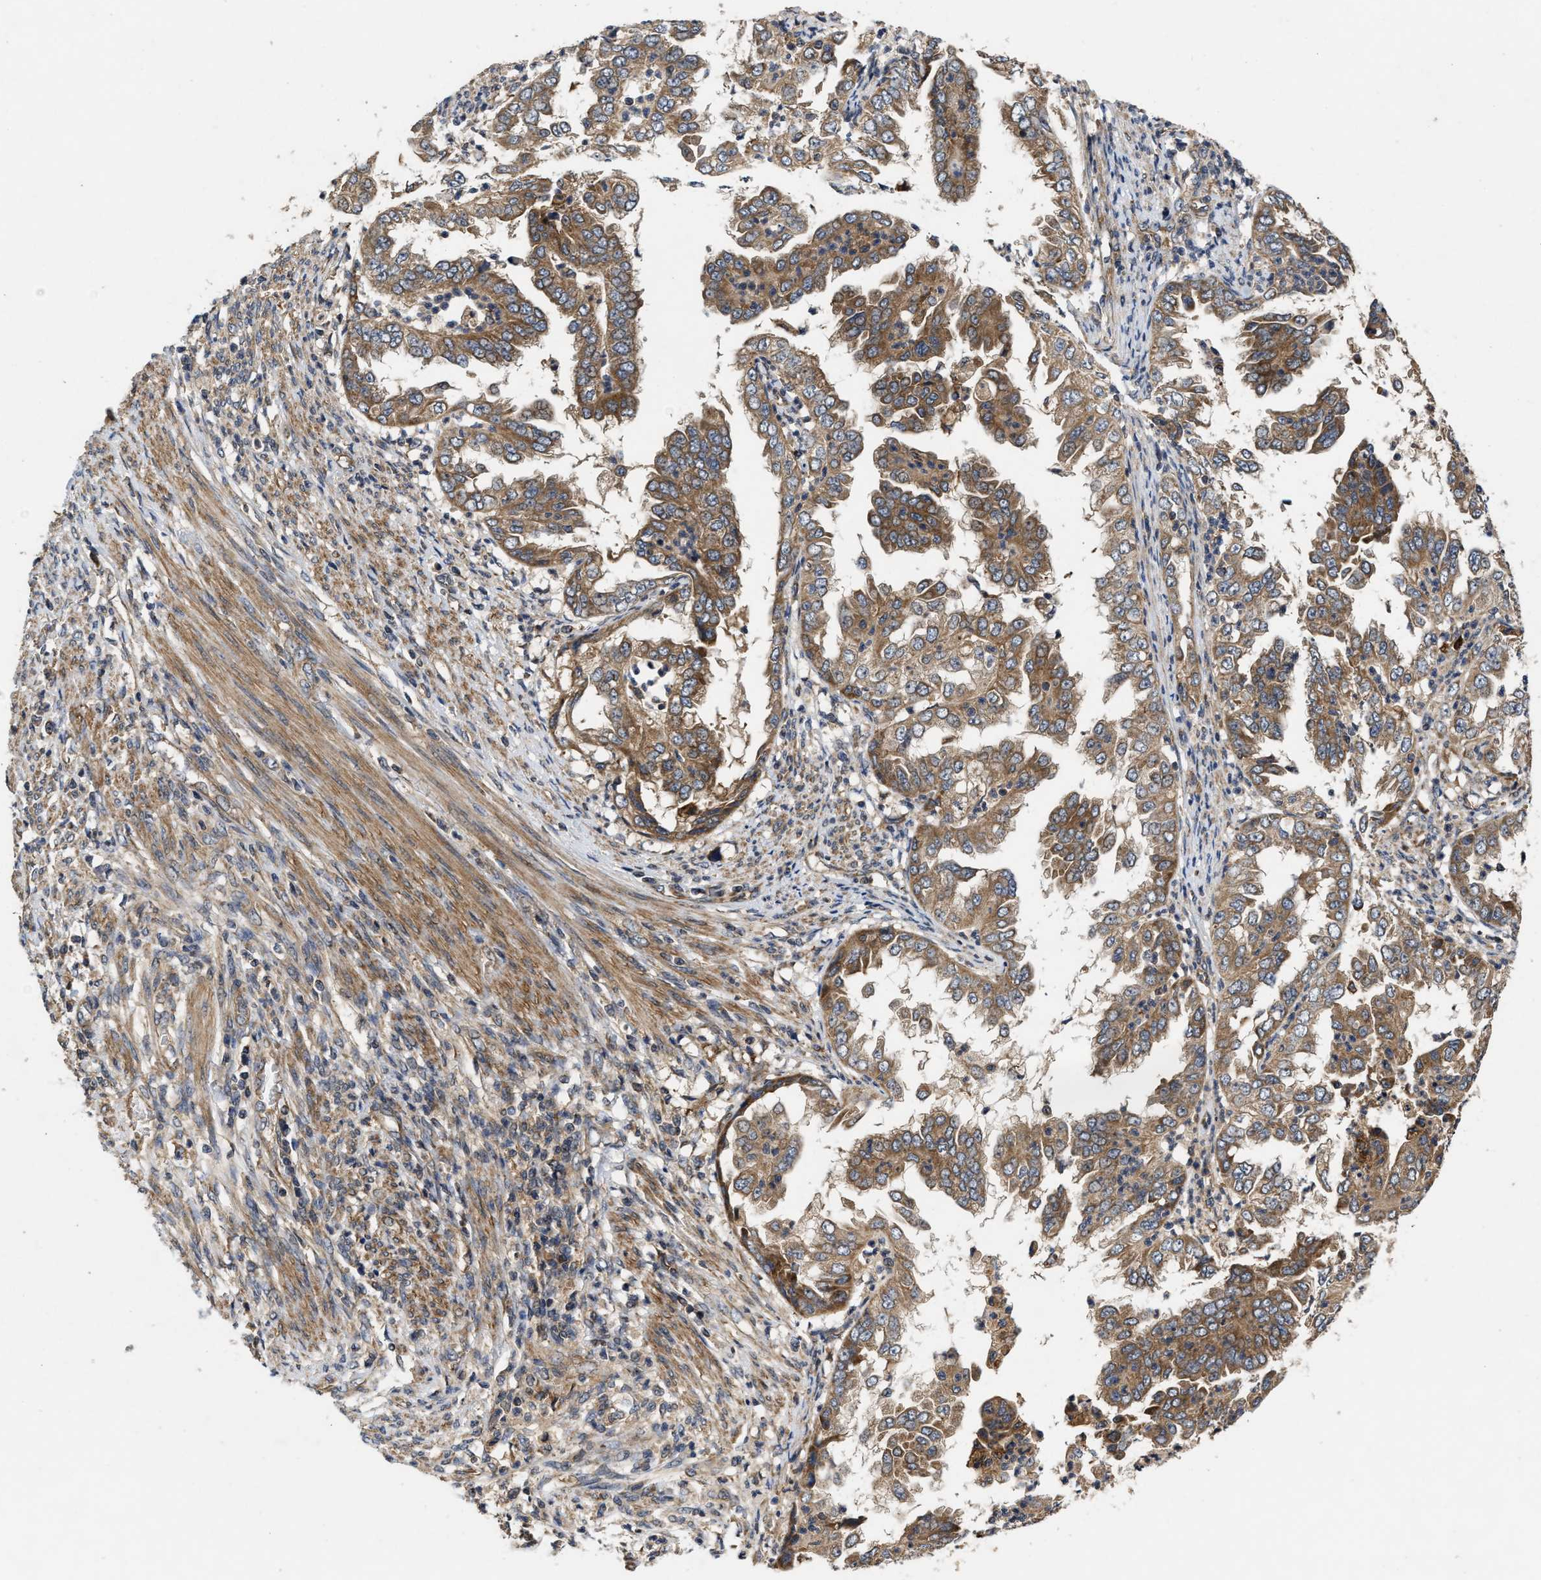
{"staining": {"intensity": "moderate", "quantity": ">75%", "location": "cytoplasmic/membranous"}, "tissue": "endometrial cancer", "cell_type": "Tumor cells", "image_type": "cancer", "snomed": [{"axis": "morphology", "description": "Adenocarcinoma, NOS"}, {"axis": "topography", "description": "Endometrium"}], "caption": "About >75% of tumor cells in endometrial adenocarcinoma display moderate cytoplasmic/membranous protein positivity as visualized by brown immunohistochemical staining.", "gene": "EFNA4", "patient": {"sex": "female", "age": 85}}